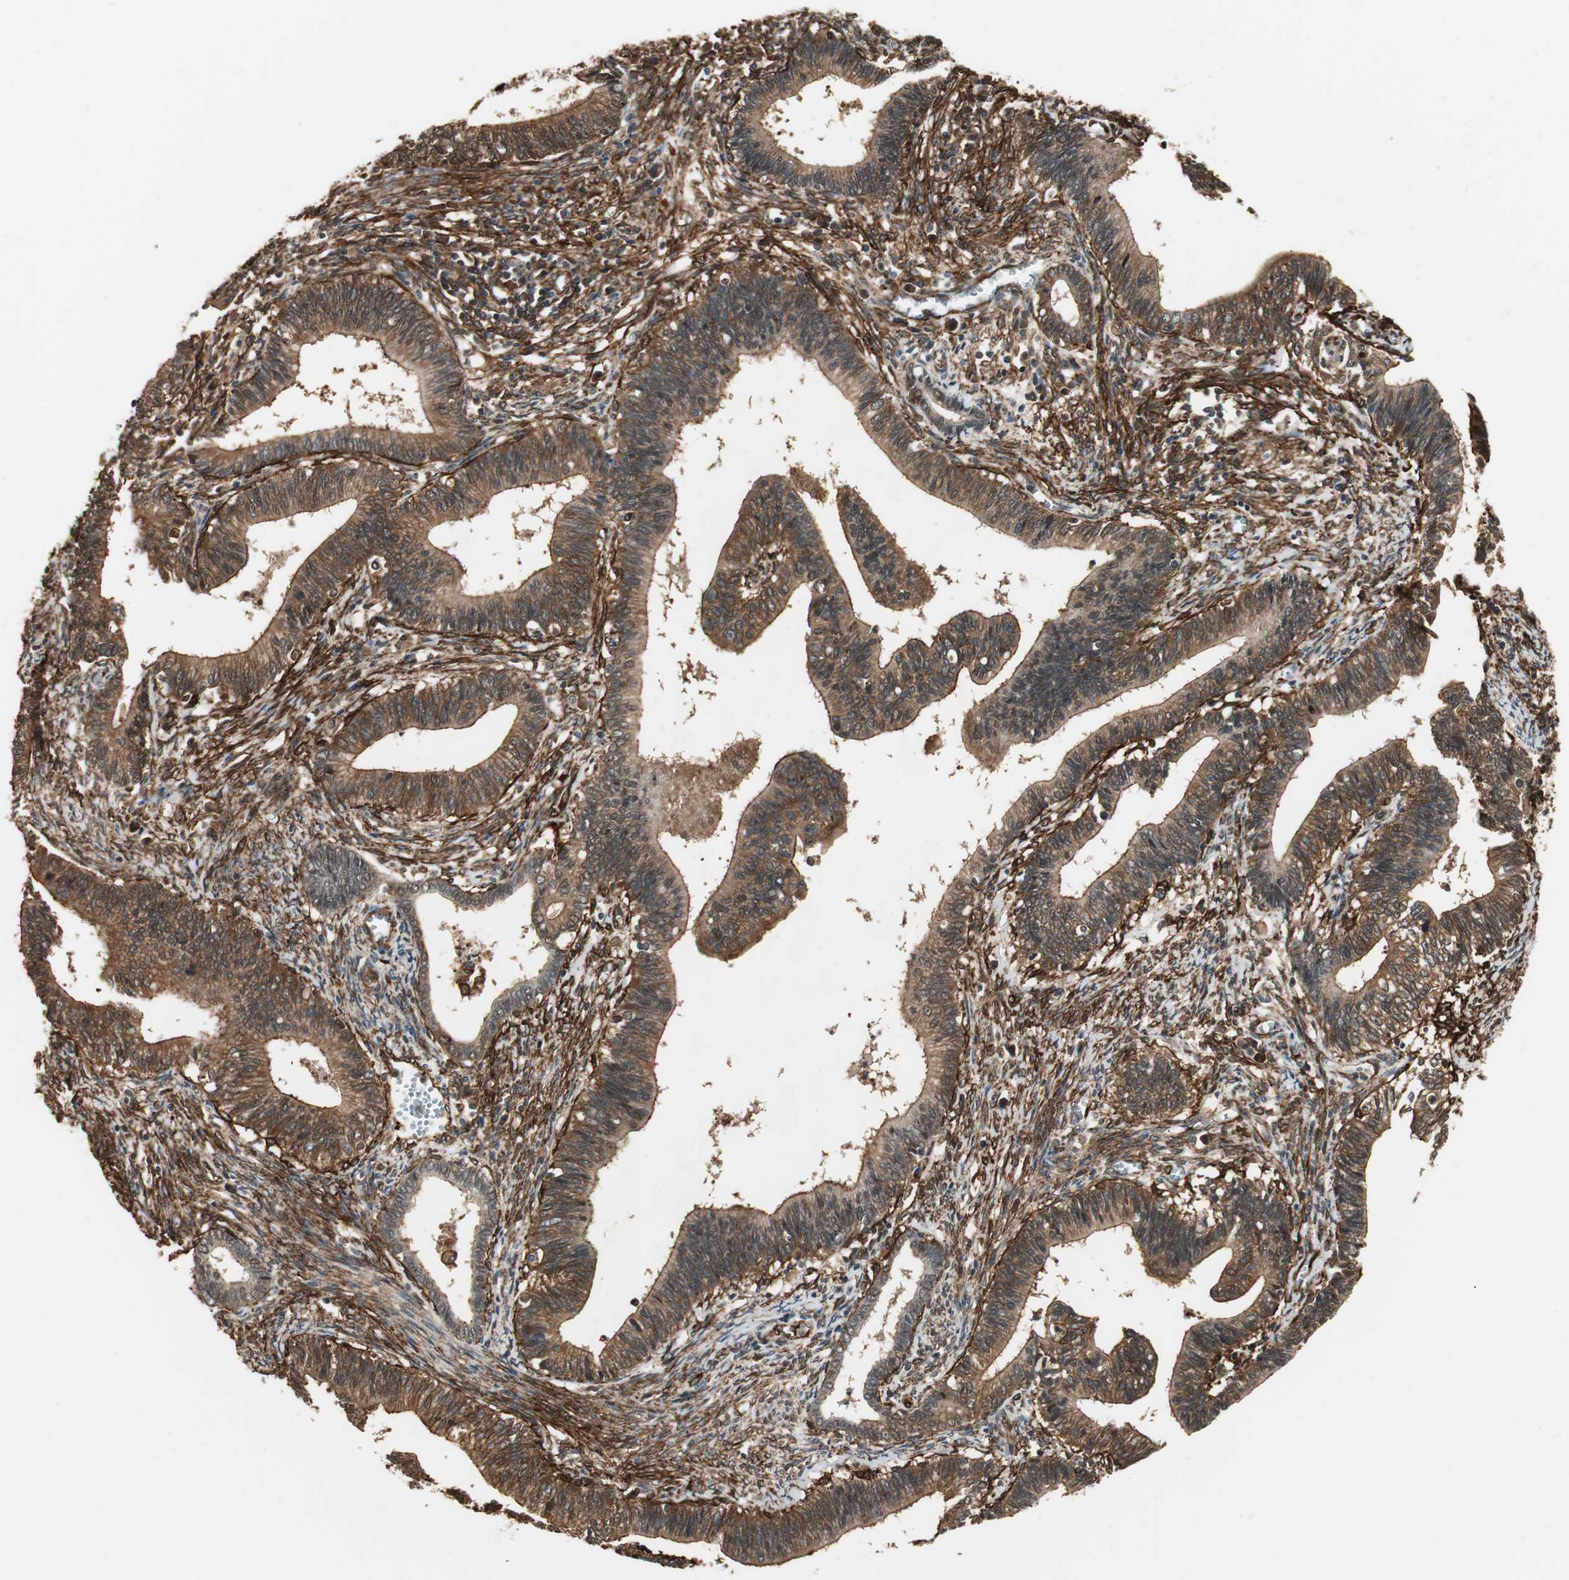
{"staining": {"intensity": "moderate", "quantity": ">75%", "location": "cytoplasmic/membranous"}, "tissue": "cervical cancer", "cell_type": "Tumor cells", "image_type": "cancer", "snomed": [{"axis": "morphology", "description": "Adenocarcinoma, NOS"}, {"axis": "topography", "description": "Cervix"}], "caption": "Moderate cytoplasmic/membranous protein positivity is appreciated in about >75% of tumor cells in adenocarcinoma (cervical).", "gene": "PTPN11", "patient": {"sex": "female", "age": 44}}